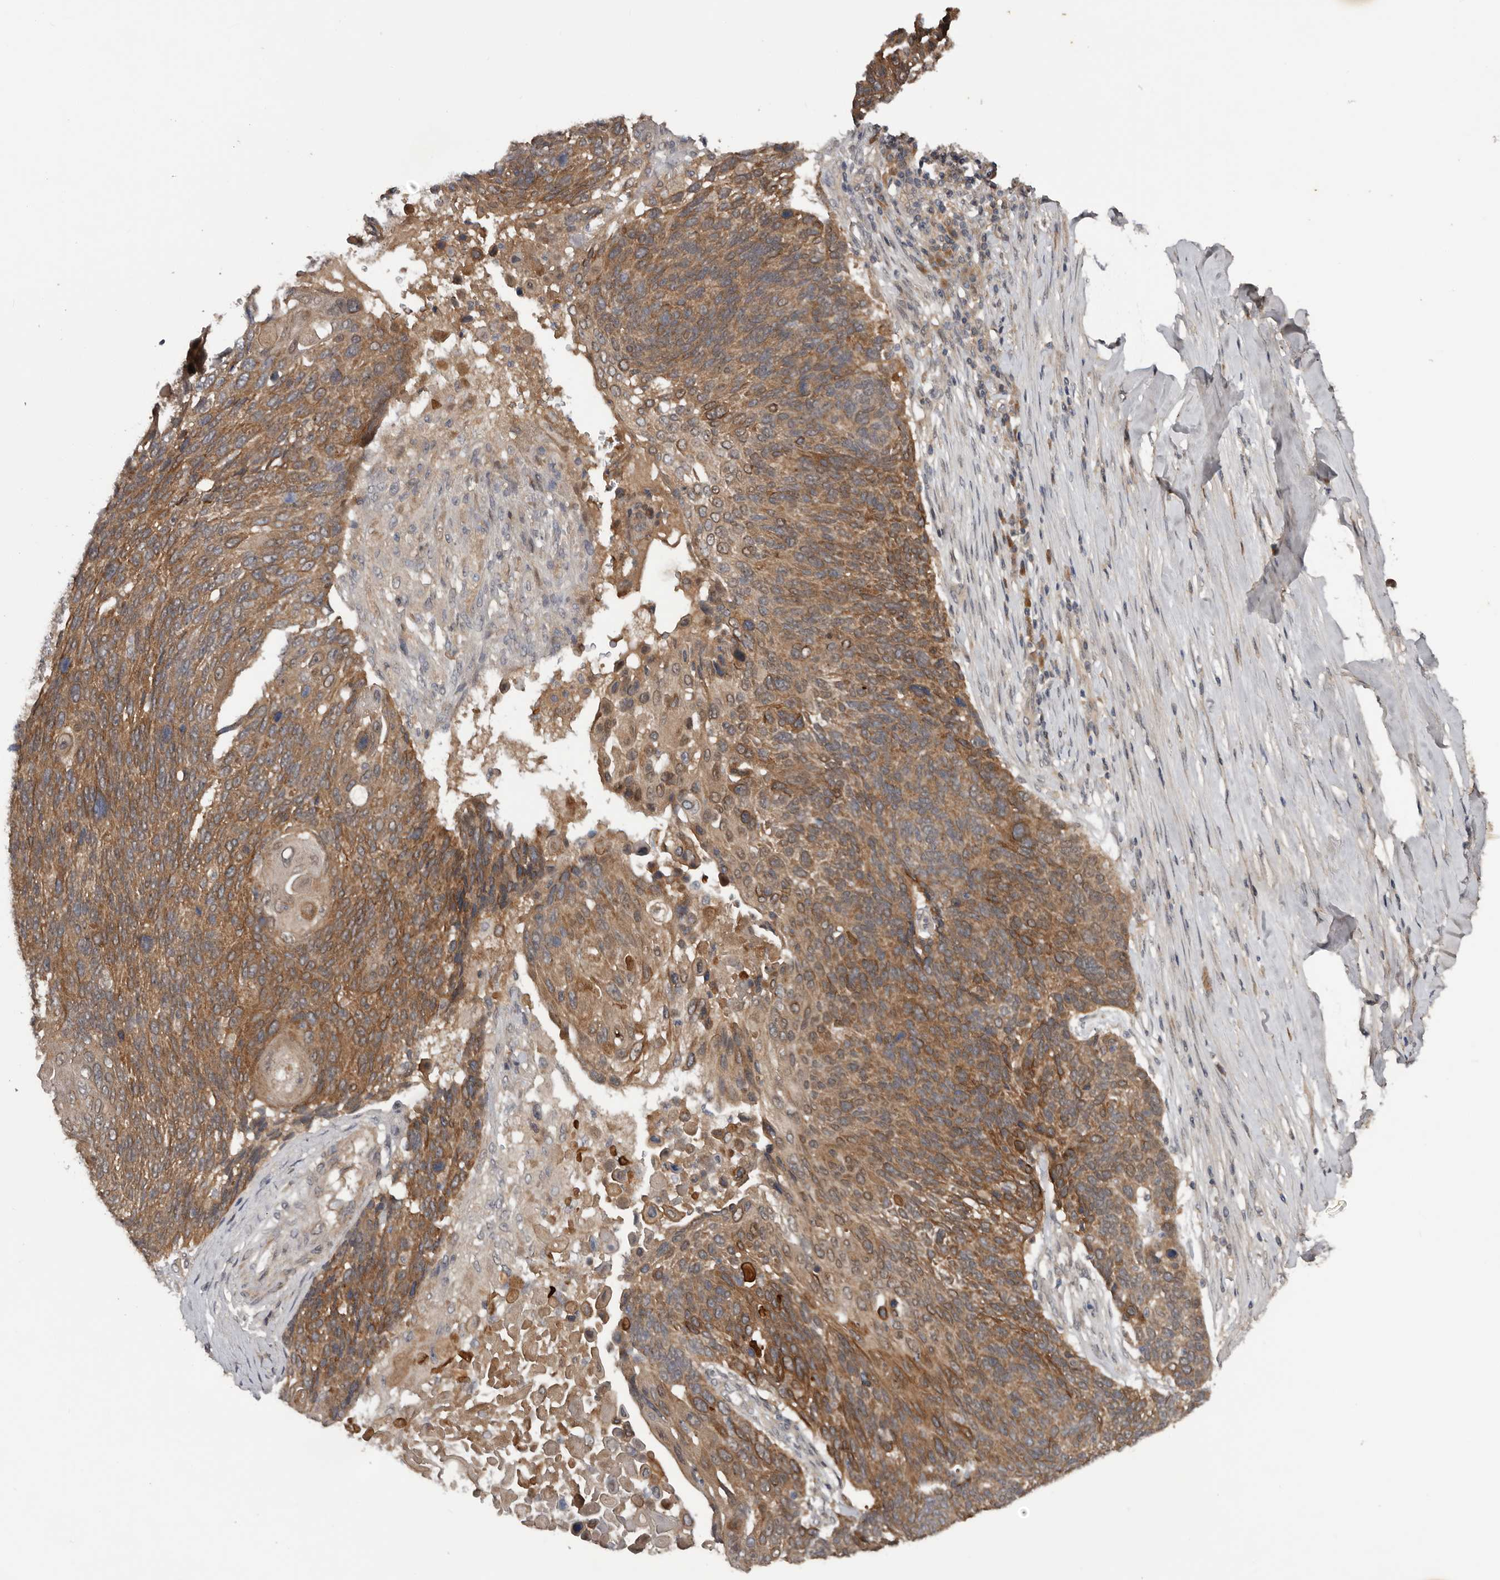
{"staining": {"intensity": "moderate", "quantity": ">75%", "location": "cytoplasmic/membranous"}, "tissue": "lung cancer", "cell_type": "Tumor cells", "image_type": "cancer", "snomed": [{"axis": "morphology", "description": "Squamous cell carcinoma, NOS"}, {"axis": "topography", "description": "Lung"}], "caption": "IHC of human lung cancer (squamous cell carcinoma) reveals medium levels of moderate cytoplasmic/membranous staining in about >75% of tumor cells.", "gene": "DNAJB4", "patient": {"sex": "male", "age": 66}}